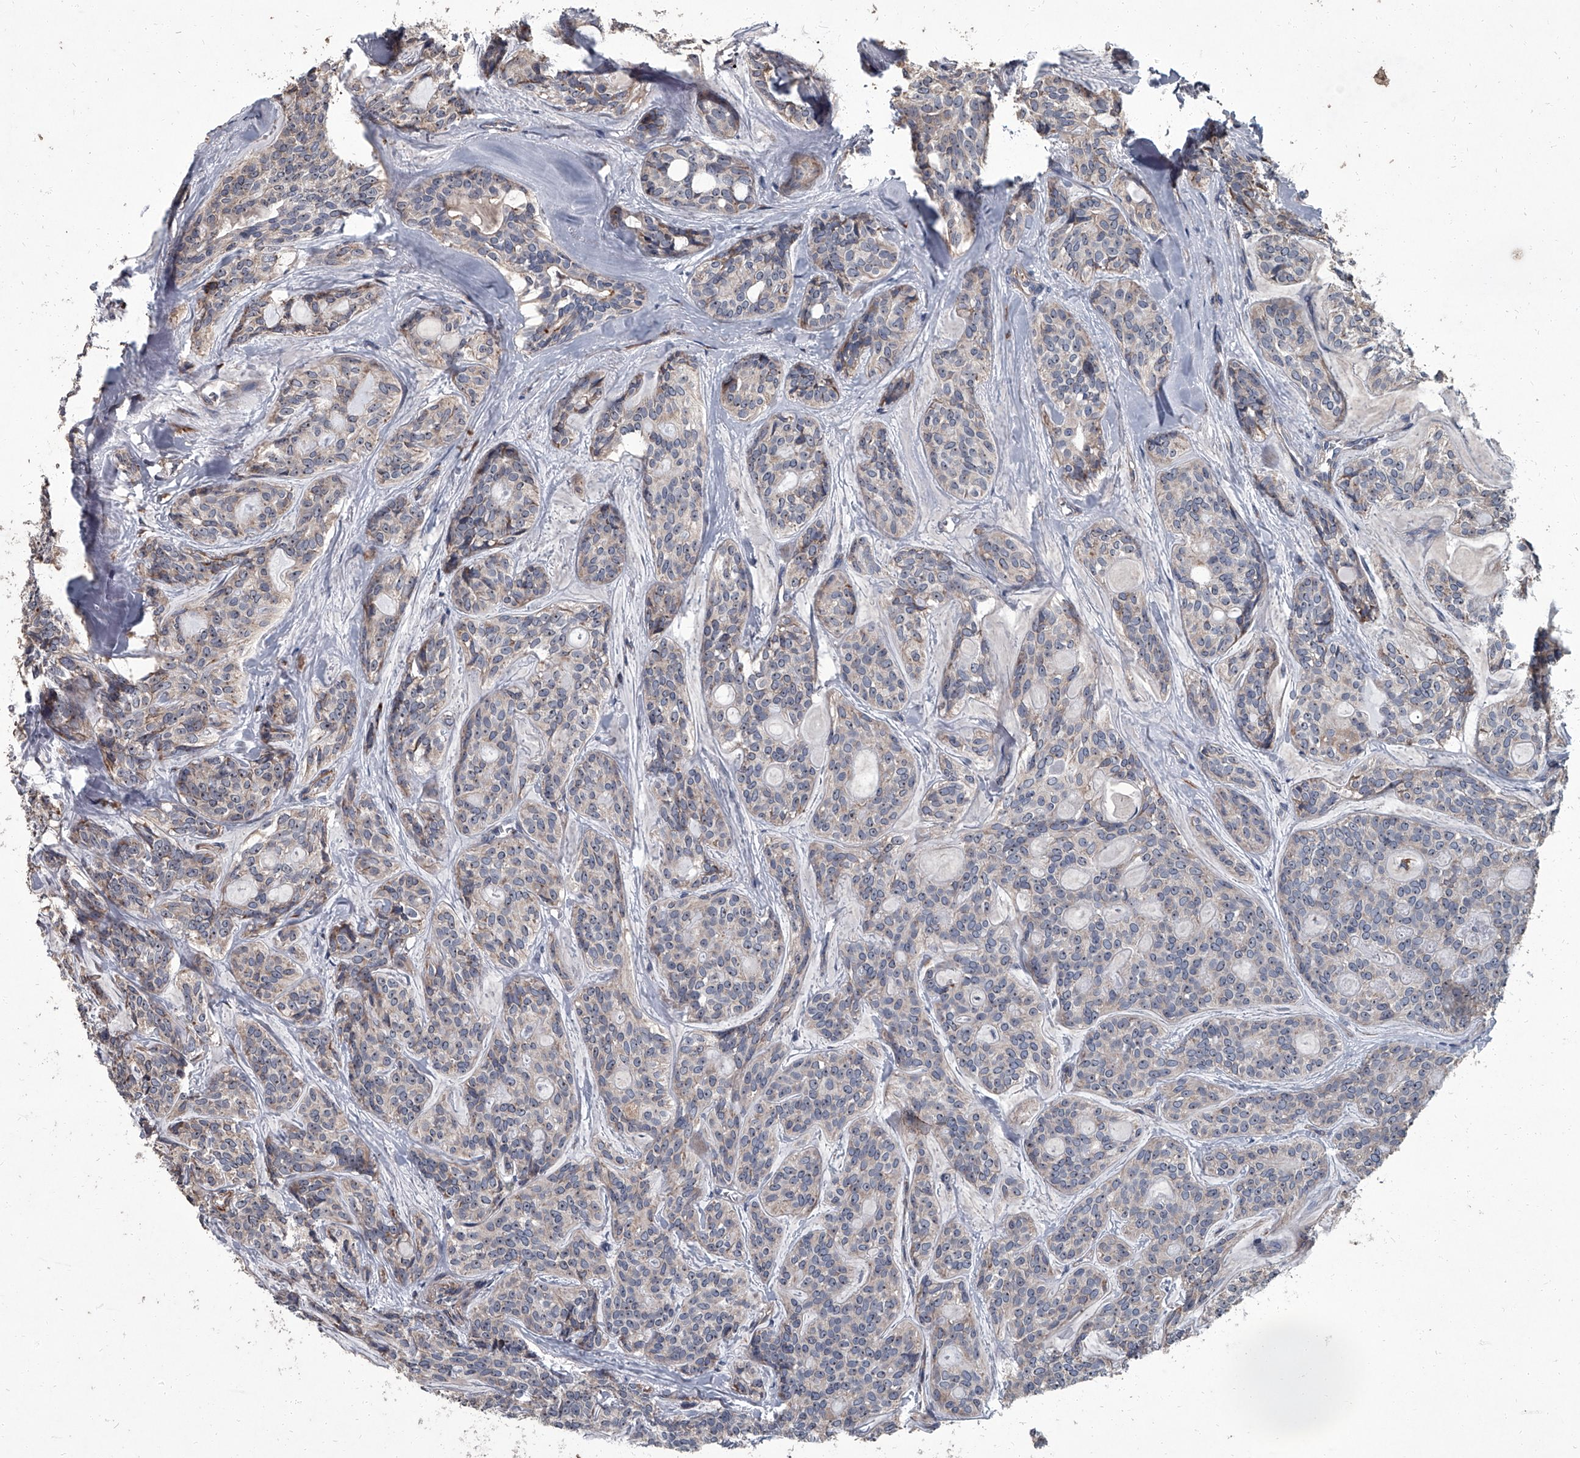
{"staining": {"intensity": "negative", "quantity": "none", "location": "none"}, "tissue": "head and neck cancer", "cell_type": "Tumor cells", "image_type": "cancer", "snomed": [{"axis": "morphology", "description": "Adenocarcinoma, NOS"}, {"axis": "topography", "description": "Head-Neck"}], "caption": "This is an immunohistochemistry micrograph of human head and neck adenocarcinoma. There is no expression in tumor cells.", "gene": "SIRT4", "patient": {"sex": "male", "age": 66}}